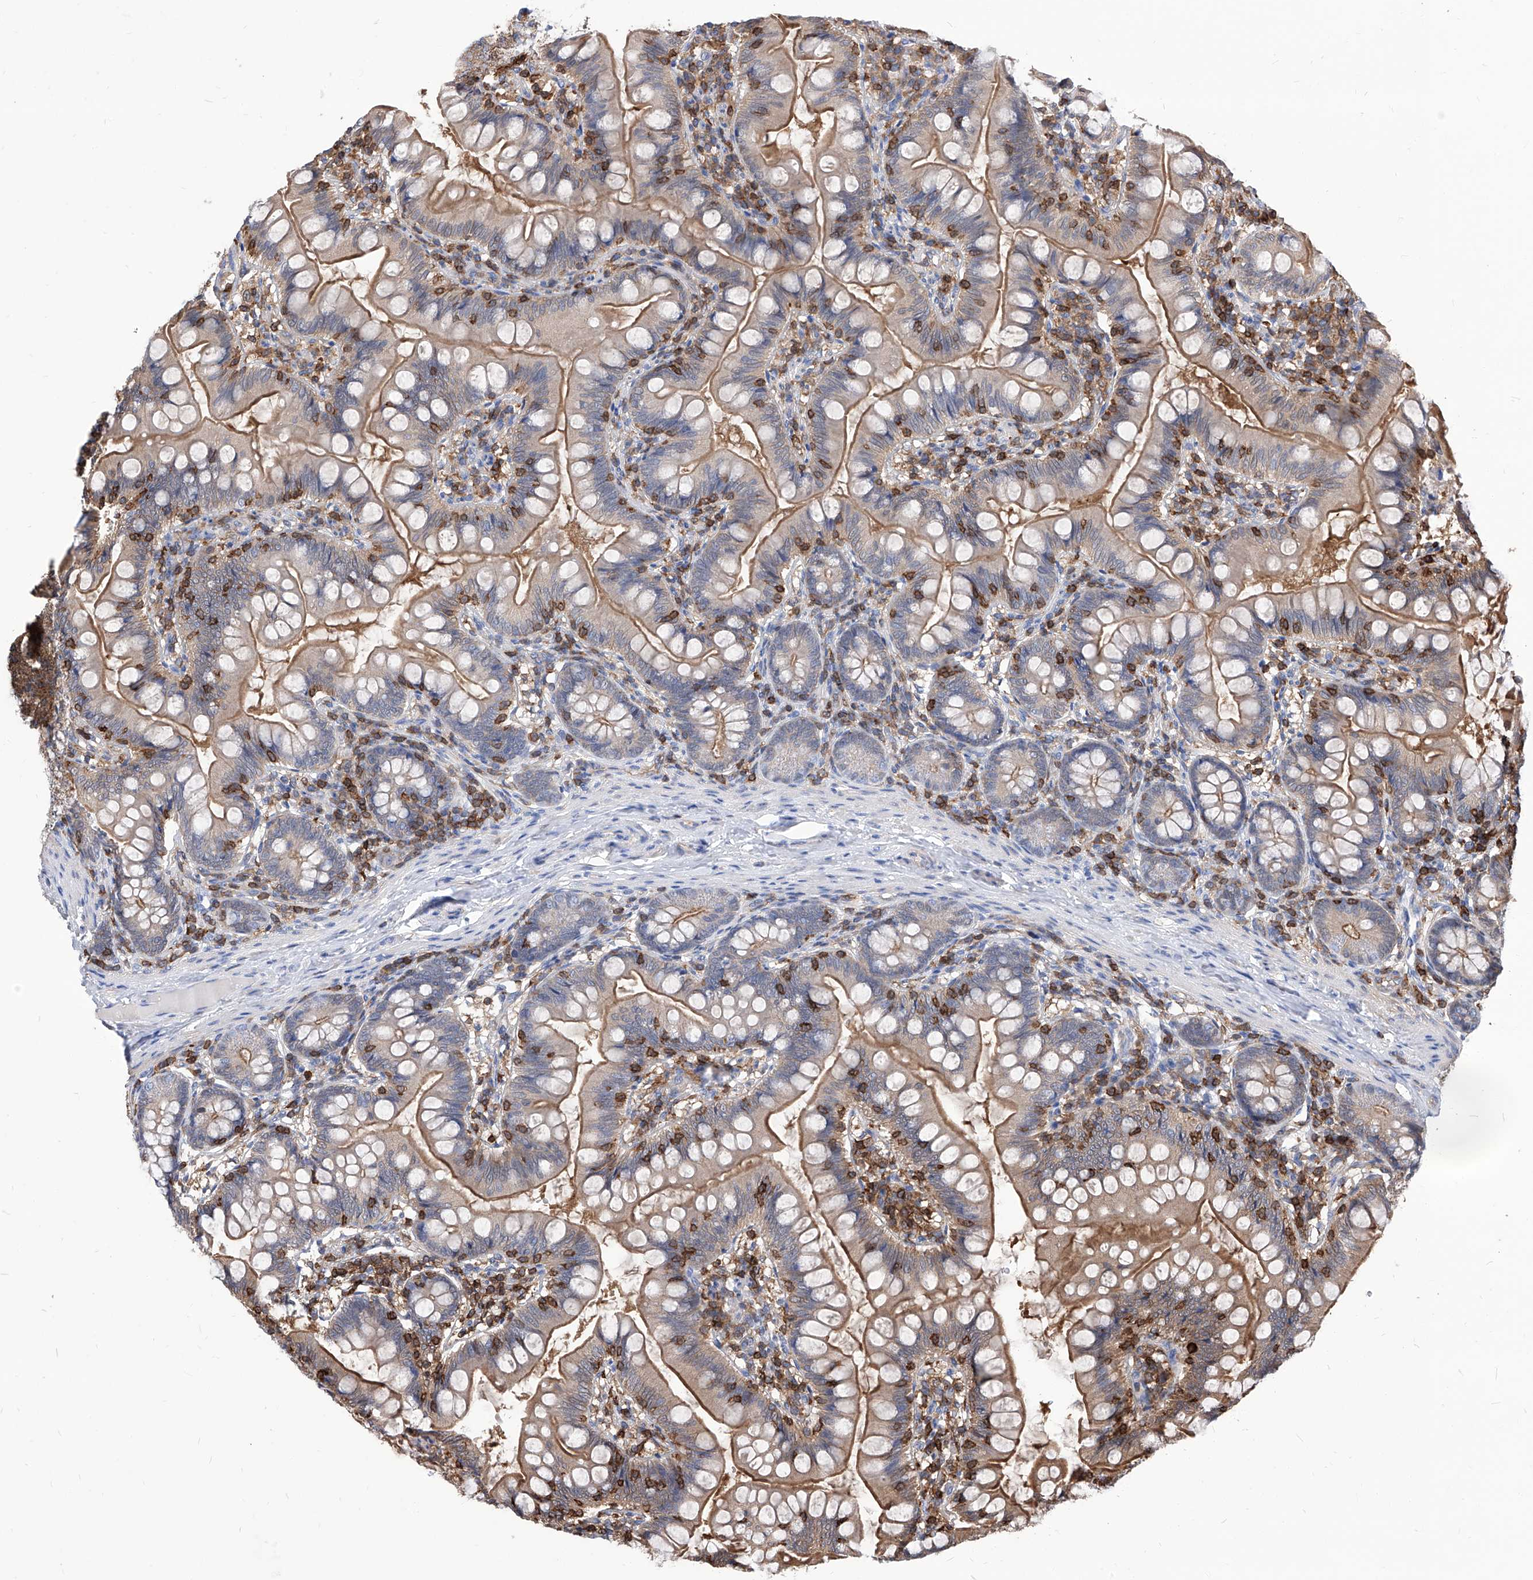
{"staining": {"intensity": "moderate", "quantity": "25%-75%", "location": "cytoplasmic/membranous"}, "tissue": "small intestine", "cell_type": "Glandular cells", "image_type": "normal", "snomed": [{"axis": "morphology", "description": "Normal tissue, NOS"}, {"axis": "topography", "description": "Small intestine"}], "caption": "IHC staining of unremarkable small intestine, which shows medium levels of moderate cytoplasmic/membranous expression in about 25%-75% of glandular cells indicating moderate cytoplasmic/membranous protein positivity. The staining was performed using DAB (brown) for protein detection and nuclei were counterstained in hematoxylin (blue).", "gene": "ABRACL", "patient": {"sex": "male", "age": 7}}